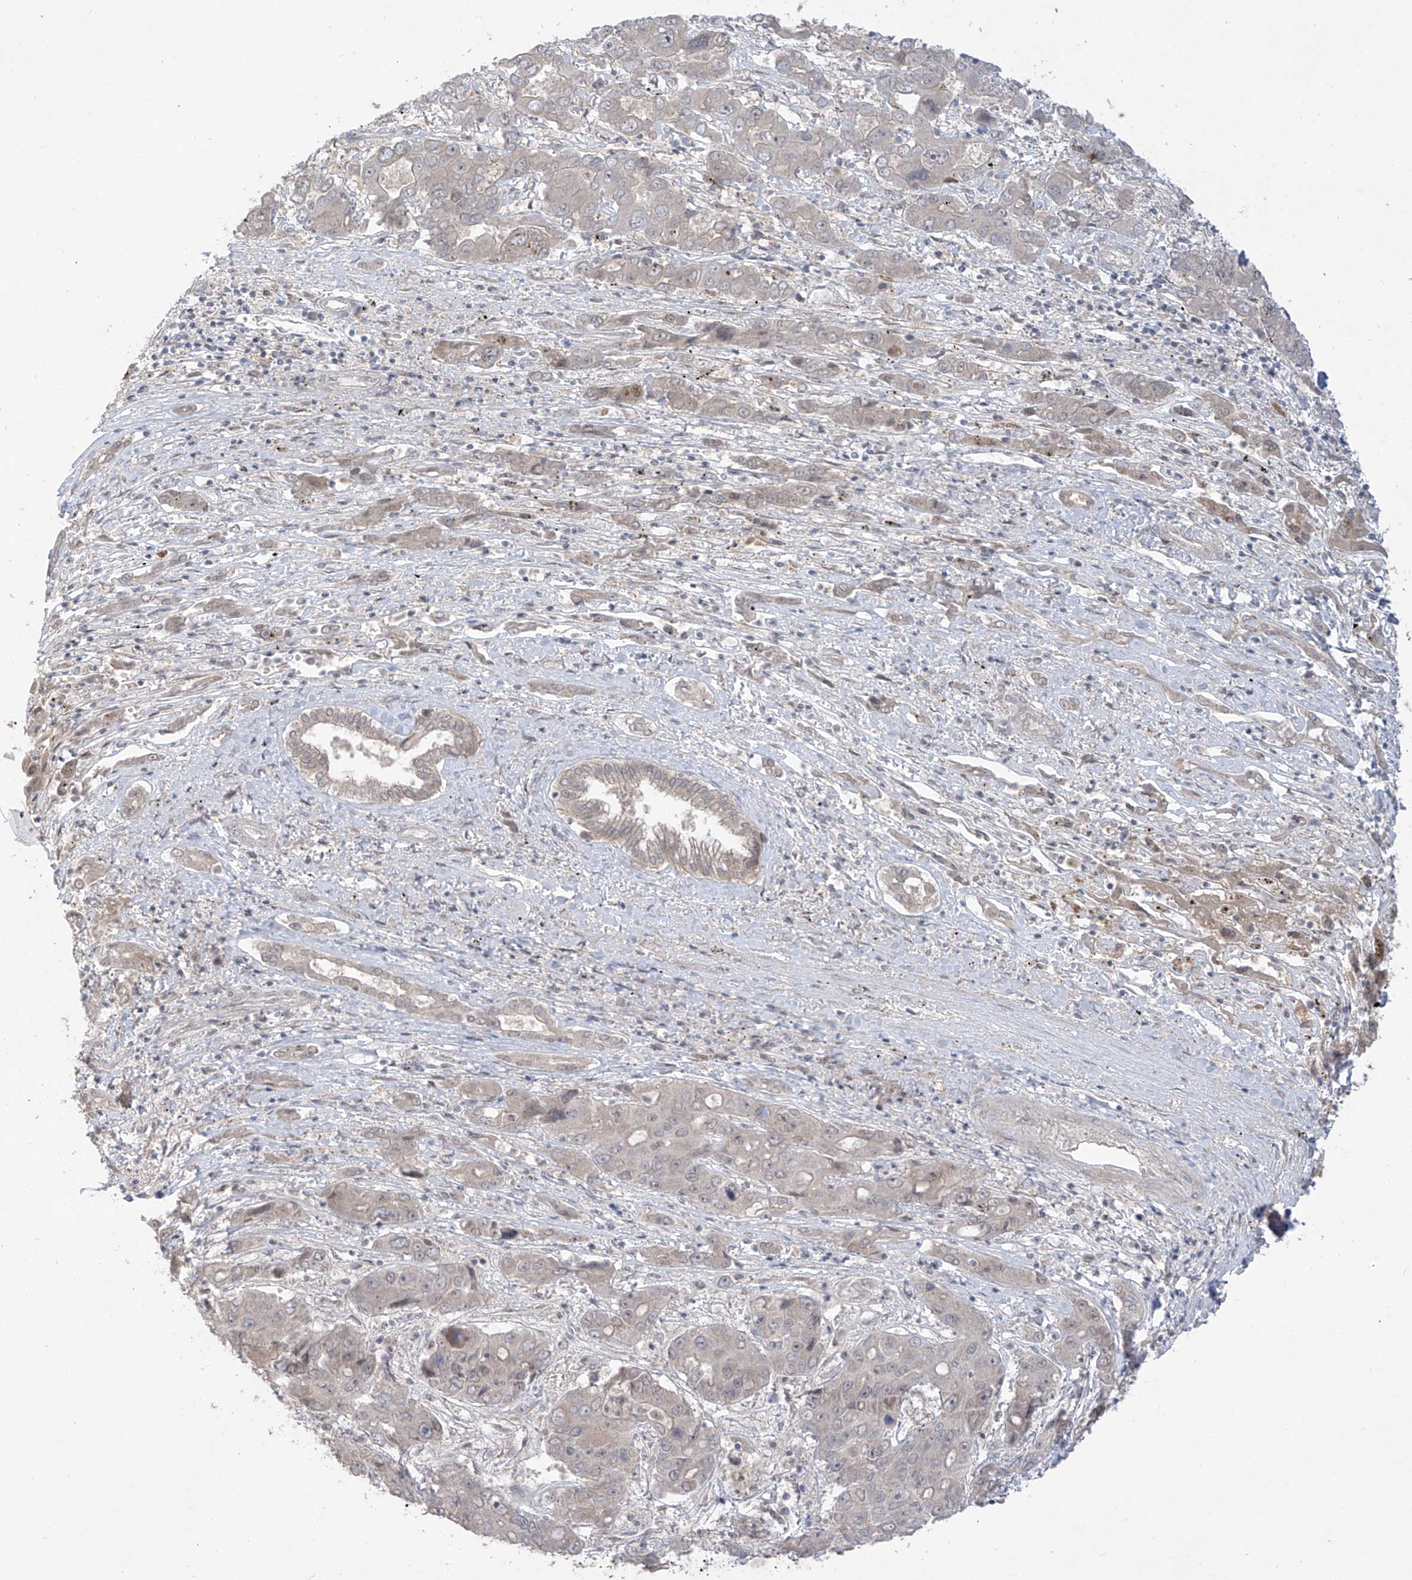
{"staining": {"intensity": "negative", "quantity": "none", "location": "none"}, "tissue": "liver cancer", "cell_type": "Tumor cells", "image_type": "cancer", "snomed": [{"axis": "morphology", "description": "Cholangiocarcinoma"}, {"axis": "topography", "description": "Liver"}], "caption": "Immunohistochemistry (IHC) of liver cancer displays no positivity in tumor cells. The staining was performed using DAB to visualize the protein expression in brown, while the nuclei were stained in blue with hematoxylin (Magnification: 20x).", "gene": "OGT", "patient": {"sex": "male", "age": 67}}